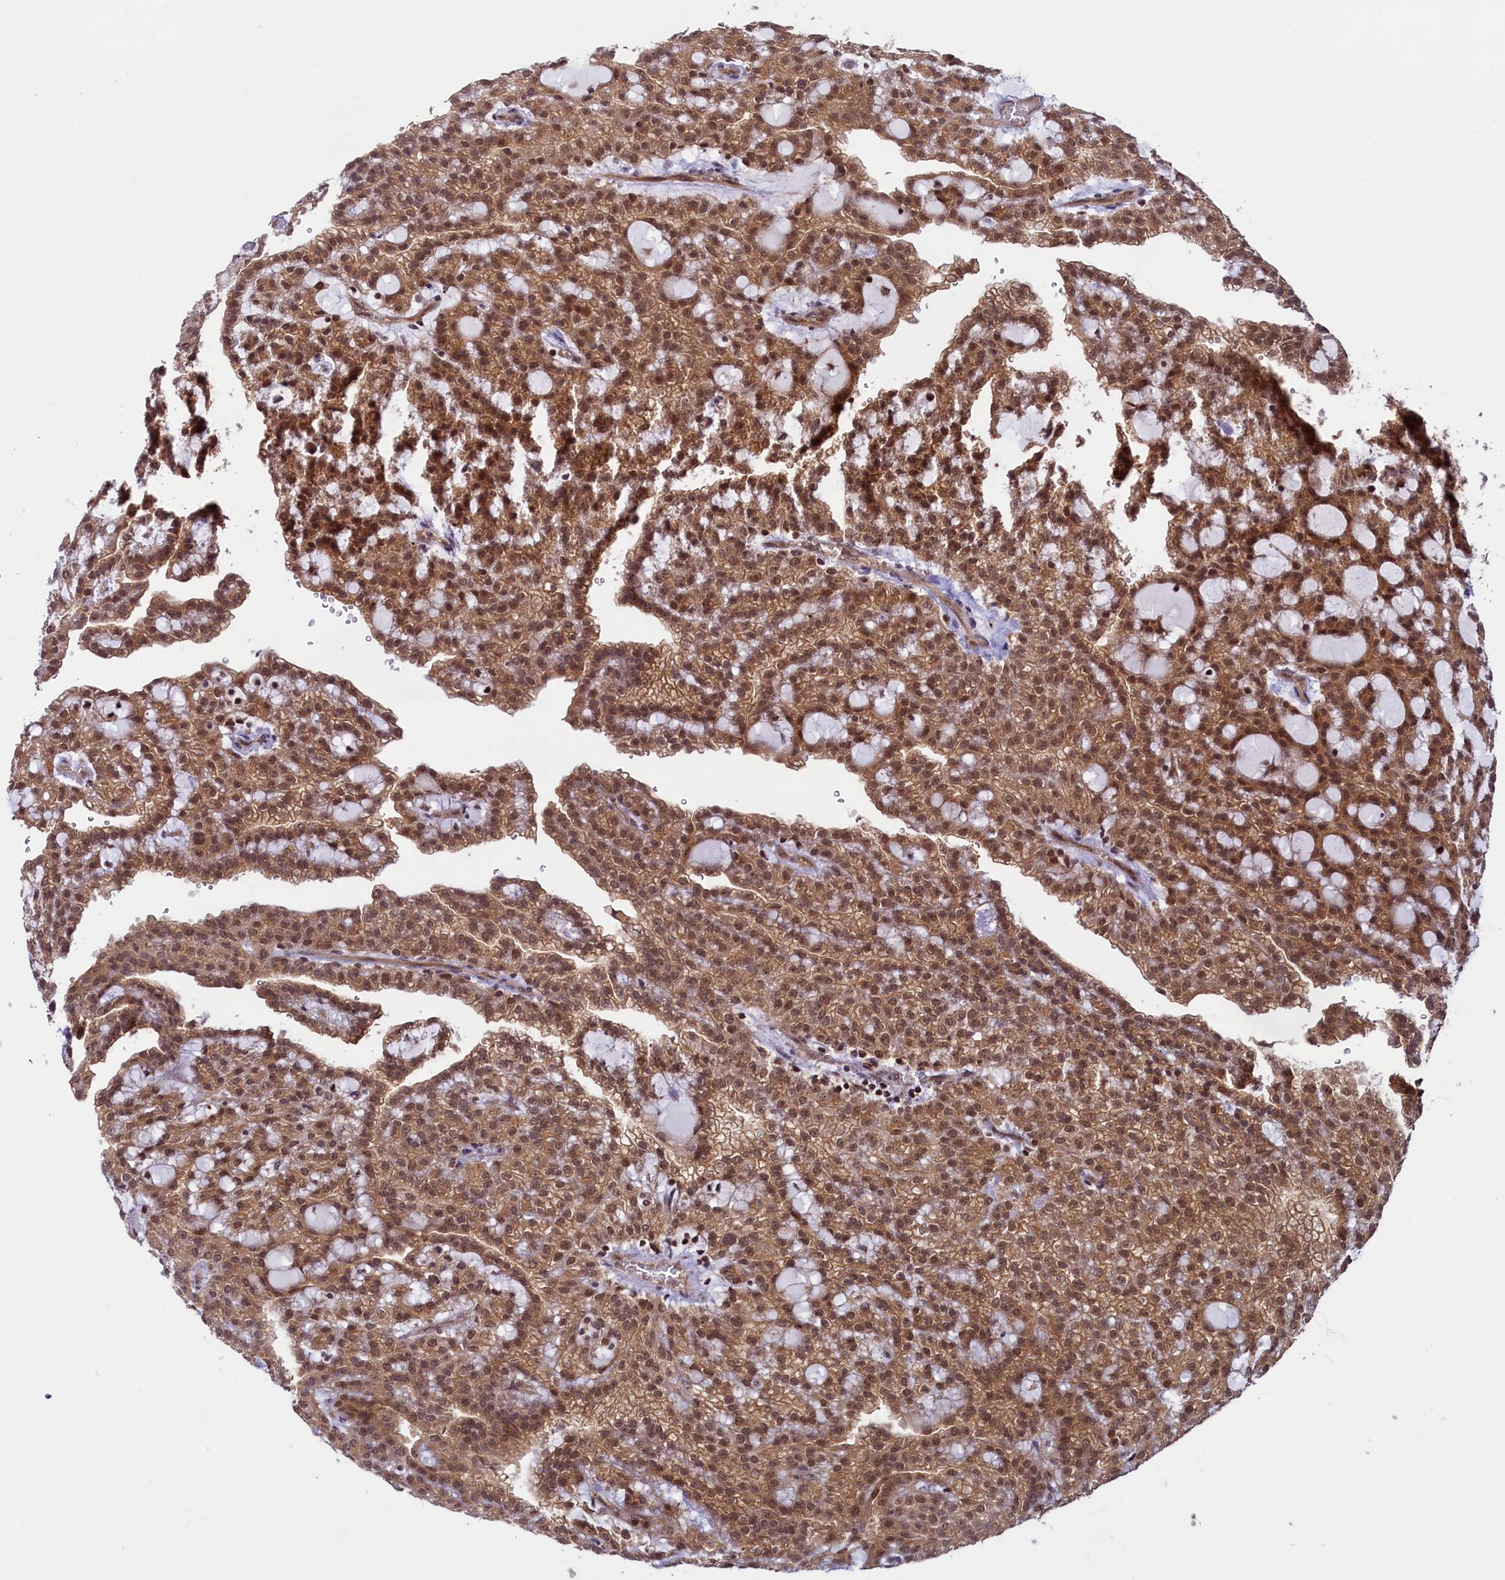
{"staining": {"intensity": "moderate", "quantity": ">75%", "location": "cytoplasmic/membranous,nuclear"}, "tissue": "renal cancer", "cell_type": "Tumor cells", "image_type": "cancer", "snomed": [{"axis": "morphology", "description": "Adenocarcinoma, NOS"}, {"axis": "topography", "description": "Kidney"}], "caption": "Human renal cancer (adenocarcinoma) stained with a brown dye reveals moderate cytoplasmic/membranous and nuclear positive staining in approximately >75% of tumor cells.", "gene": "SLC7A6OS", "patient": {"sex": "male", "age": 63}}